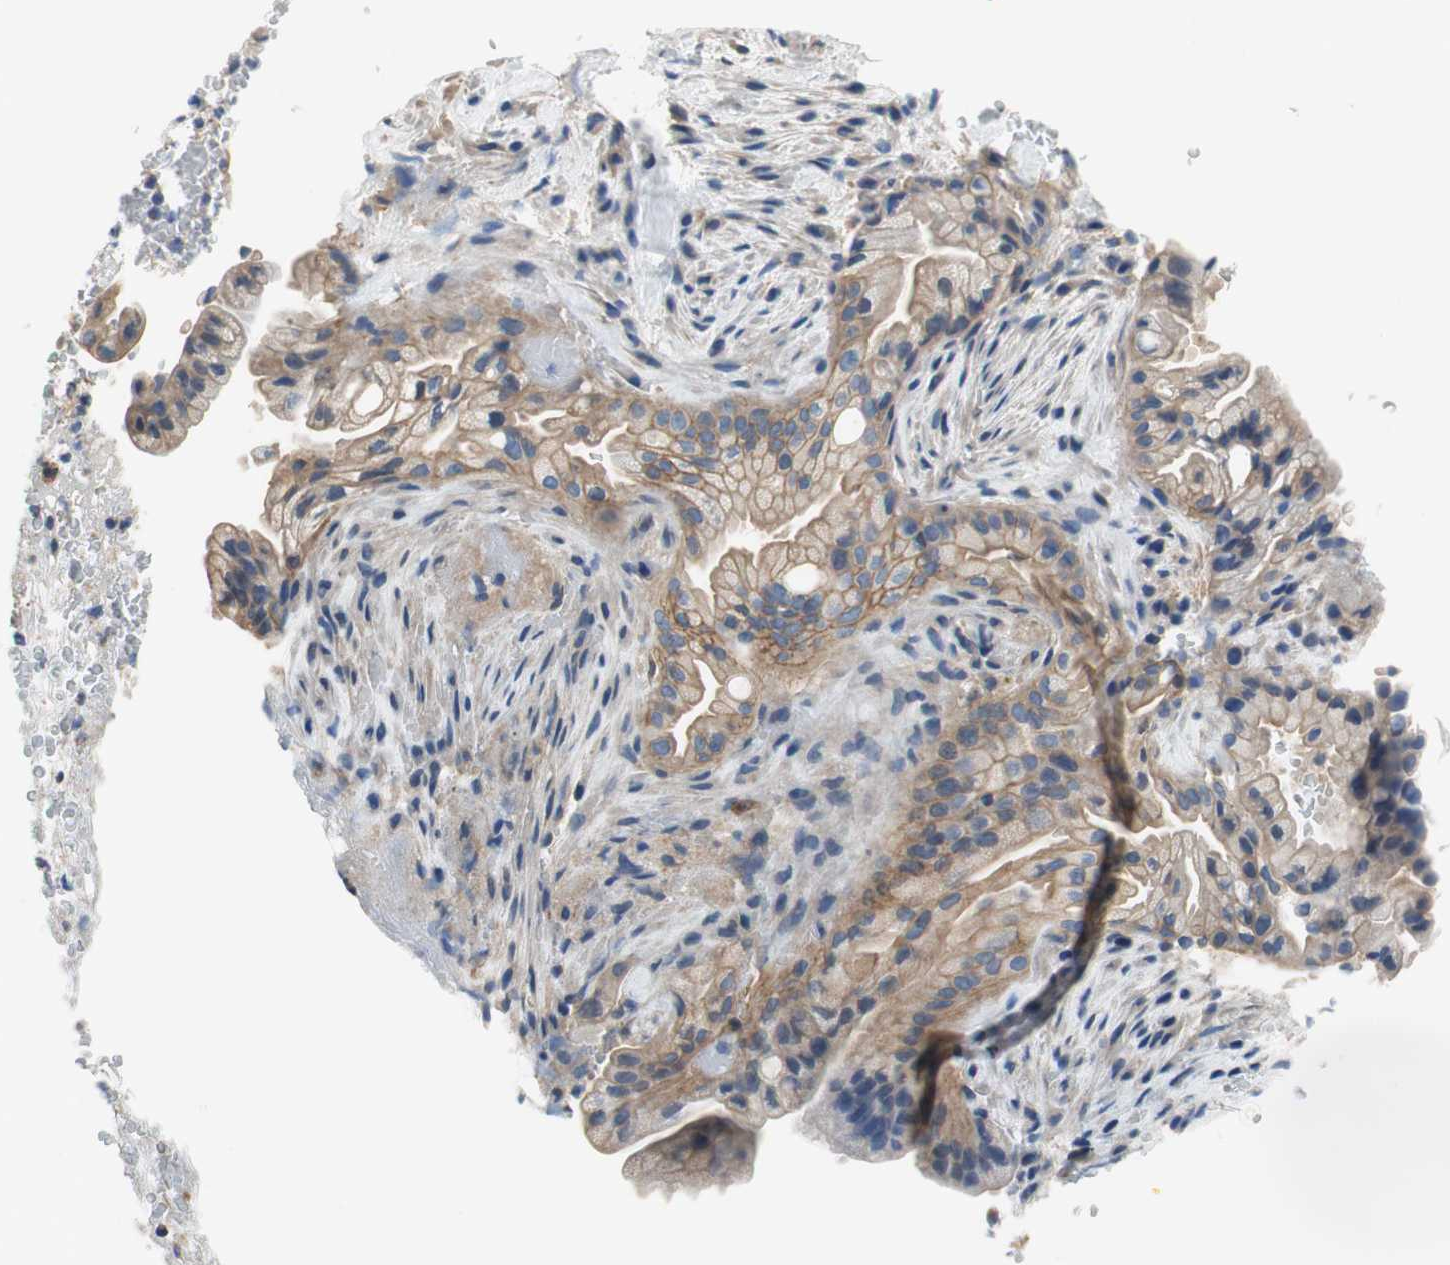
{"staining": {"intensity": "moderate", "quantity": ">75%", "location": "cytoplasmic/membranous"}, "tissue": "liver cancer", "cell_type": "Tumor cells", "image_type": "cancer", "snomed": [{"axis": "morphology", "description": "Cholangiocarcinoma"}, {"axis": "topography", "description": "Liver"}], "caption": "Liver cholangiocarcinoma was stained to show a protein in brown. There is medium levels of moderate cytoplasmic/membranous staining in approximately >75% of tumor cells.", "gene": "CALML3", "patient": {"sex": "female", "age": 68}}